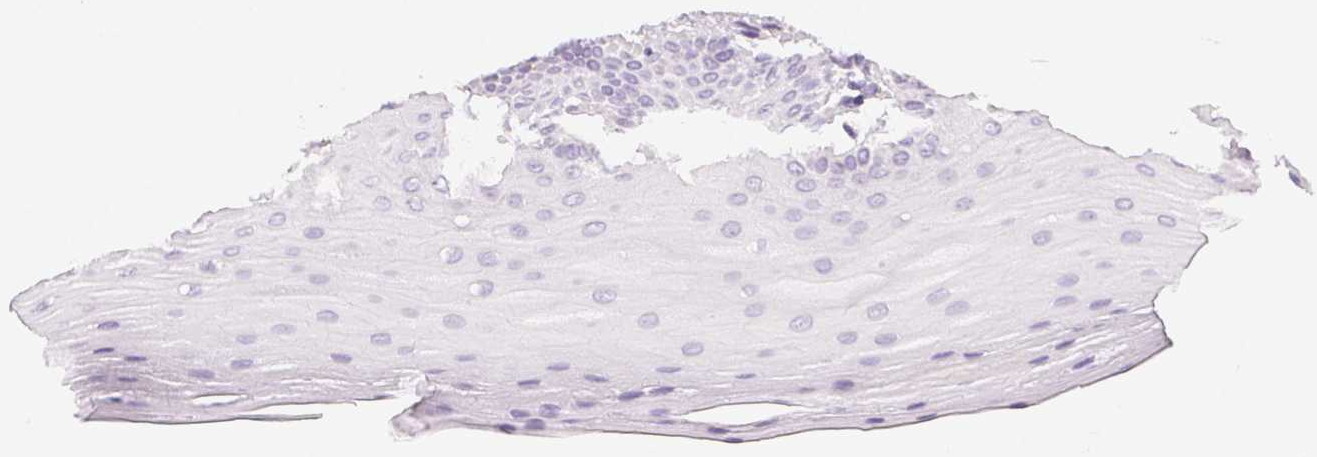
{"staining": {"intensity": "negative", "quantity": "none", "location": "none"}, "tissue": "oral mucosa", "cell_type": "Squamous epithelial cells", "image_type": "normal", "snomed": [{"axis": "morphology", "description": "Normal tissue, NOS"}, {"axis": "morphology", "description": "Normal morphology"}, {"axis": "topography", "description": "Oral tissue"}], "caption": "The micrograph displays no staining of squamous epithelial cells in normal oral mucosa.", "gene": "SLC5A2", "patient": {"sex": "female", "age": 76}}